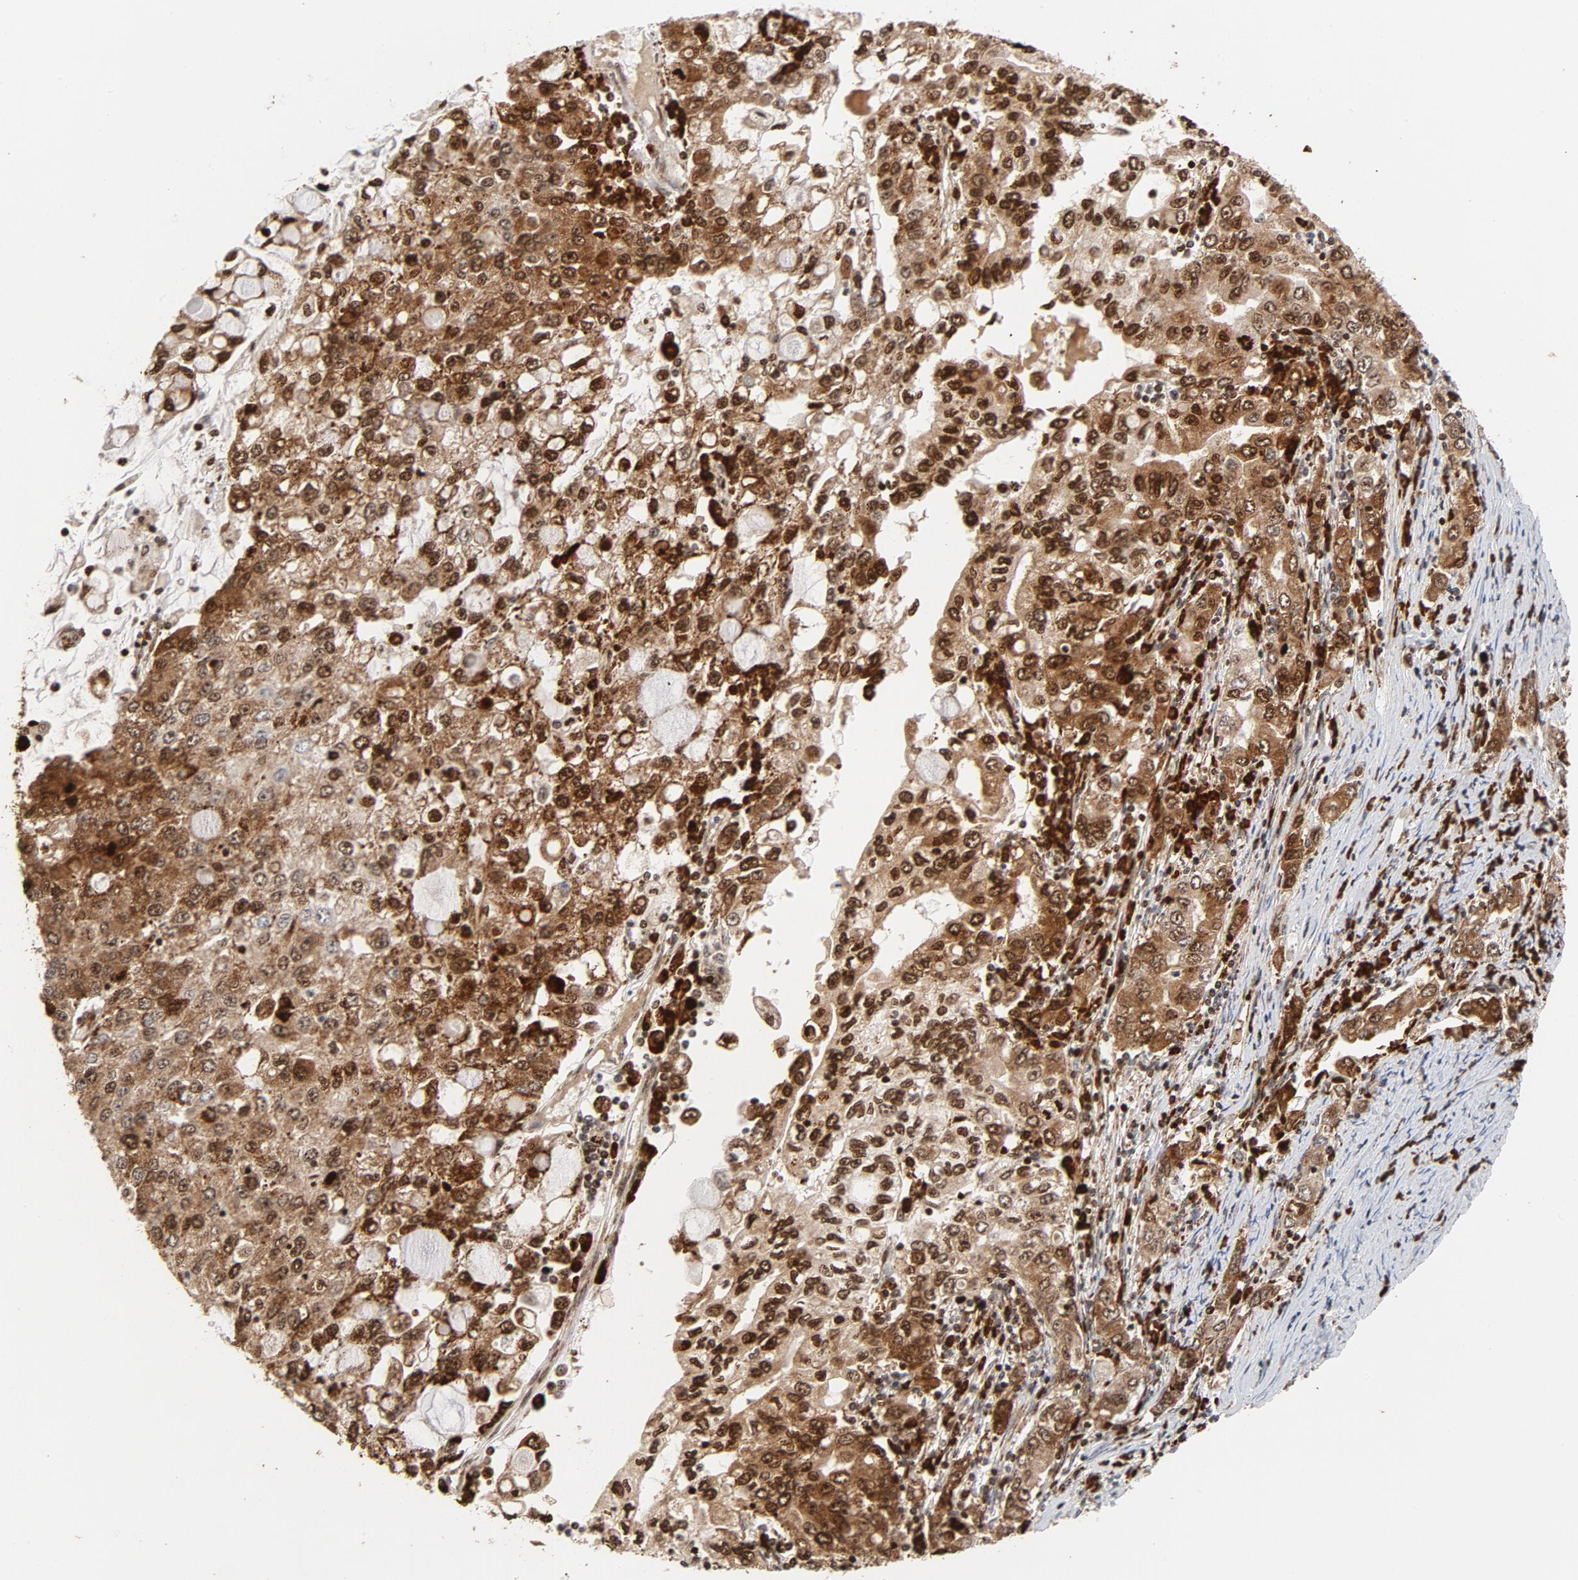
{"staining": {"intensity": "strong", "quantity": ">75%", "location": "cytoplasmic/membranous,nuclear"}, "tissue": "stomach cancer", "cell_type": "Tumor cells", "image_type": "cancer", "snomed": [{"axis": "morphology", "description": "Adenocarcinoma, NOS"}, {"axis": "topography", "description": "Stomach, lower"}], "caption": "Approximately >75% of tumor cells in human stomach adenocarcinoma demonstrate strong cytoplasmic/membranous and nuclear protein staining as visualized by brown immunohistochemical staining.", "gene": "CYCS", "patient": {"sex": "female", "age": 72}}